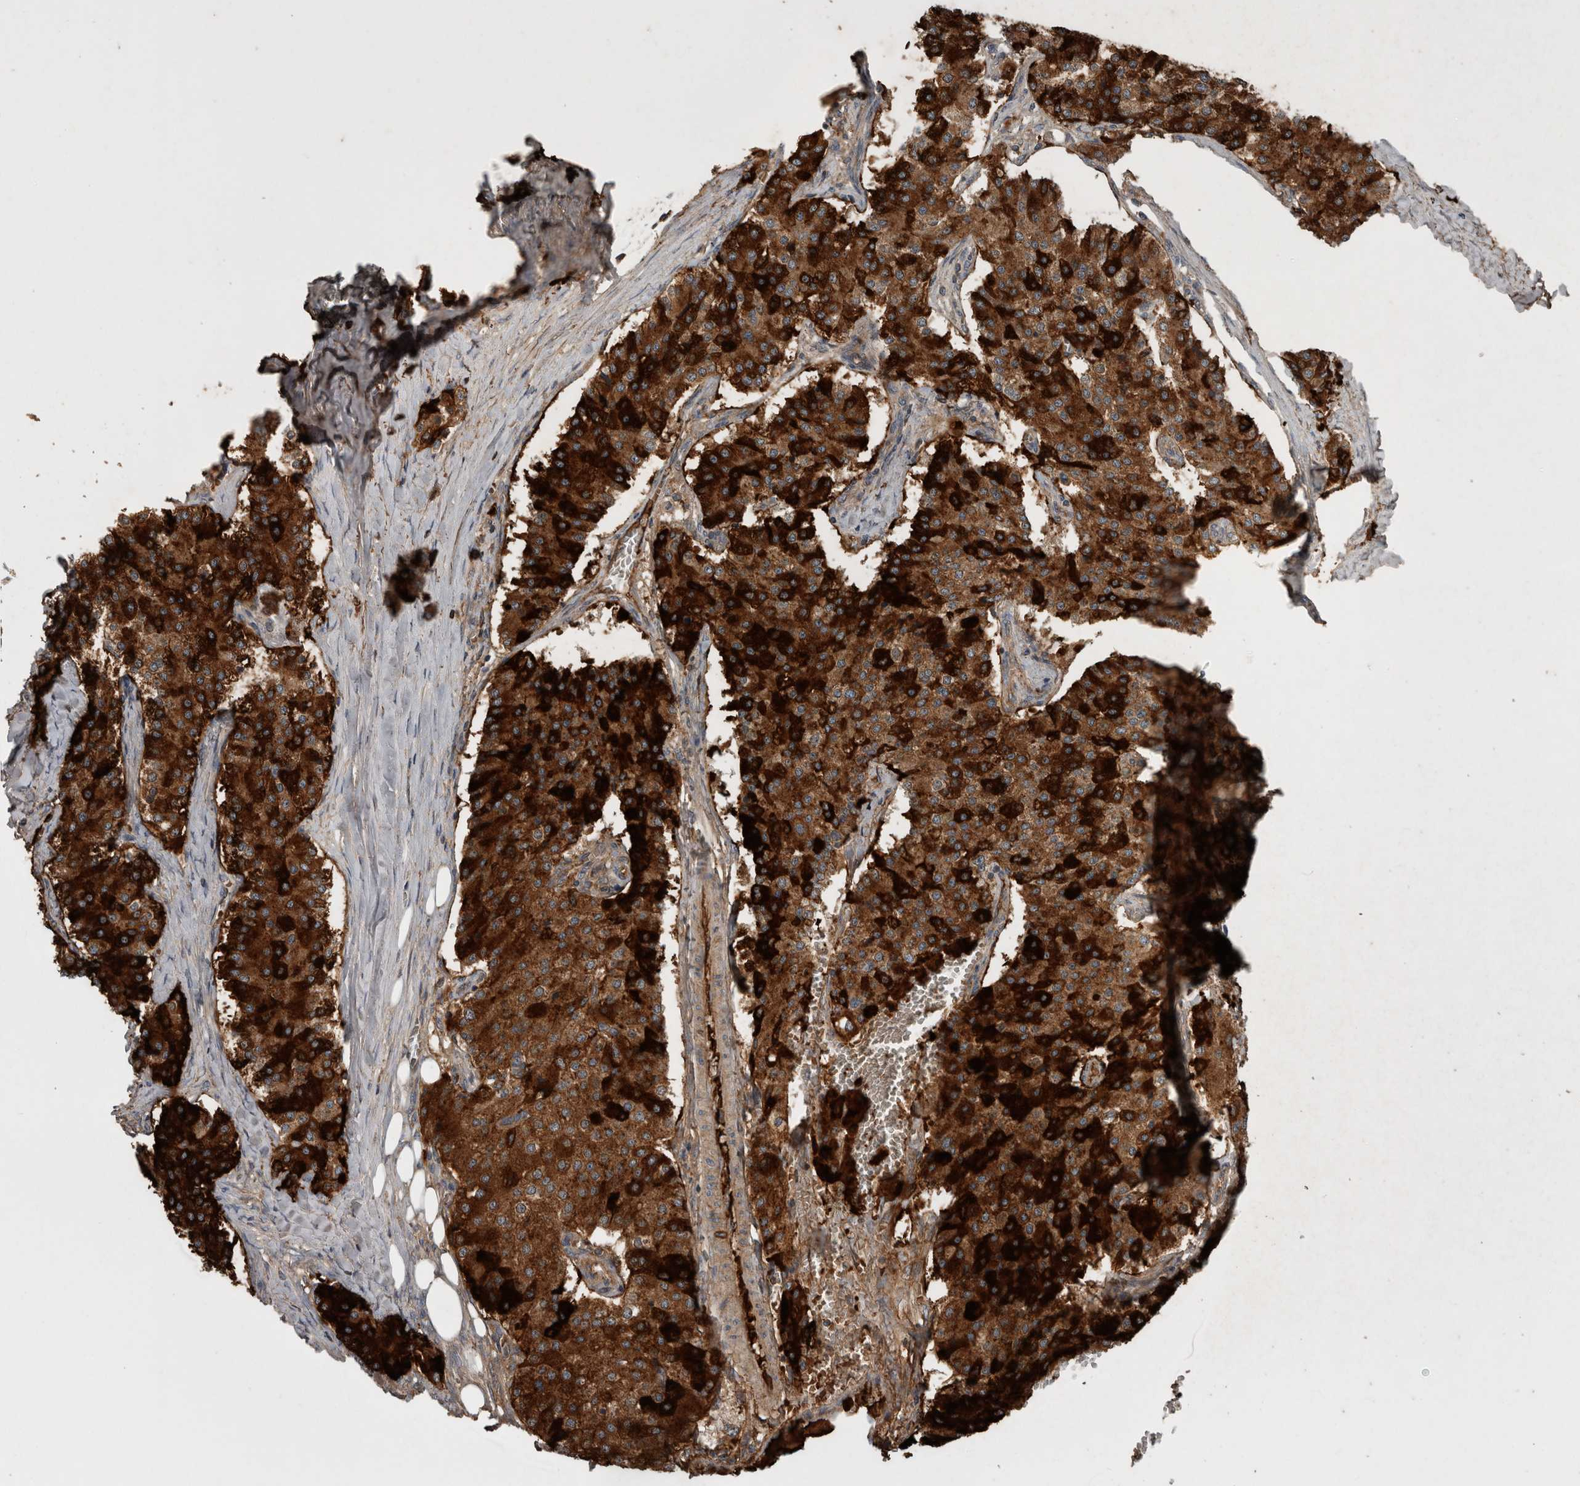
{"staining": {"intensity": "strong", "quantity": ">75%", "location": "cytoplasmic/membranous"}, "tissue": "carcinoid", "cell_type": "Tumor cells", "image_type": "cancer", "snomed": [{"axis": "morphology", "description": "Carcinoid, malignant, NOS"}, {"axis": "topography", "description": "Colon"}], "caption": "A brown stain shows strong cytoplasmic/membranous staining of a protein in malignant carcinoid tumor cells.", "gene": "RIOK3", "patient": {"sex": "female", "age": 52}}